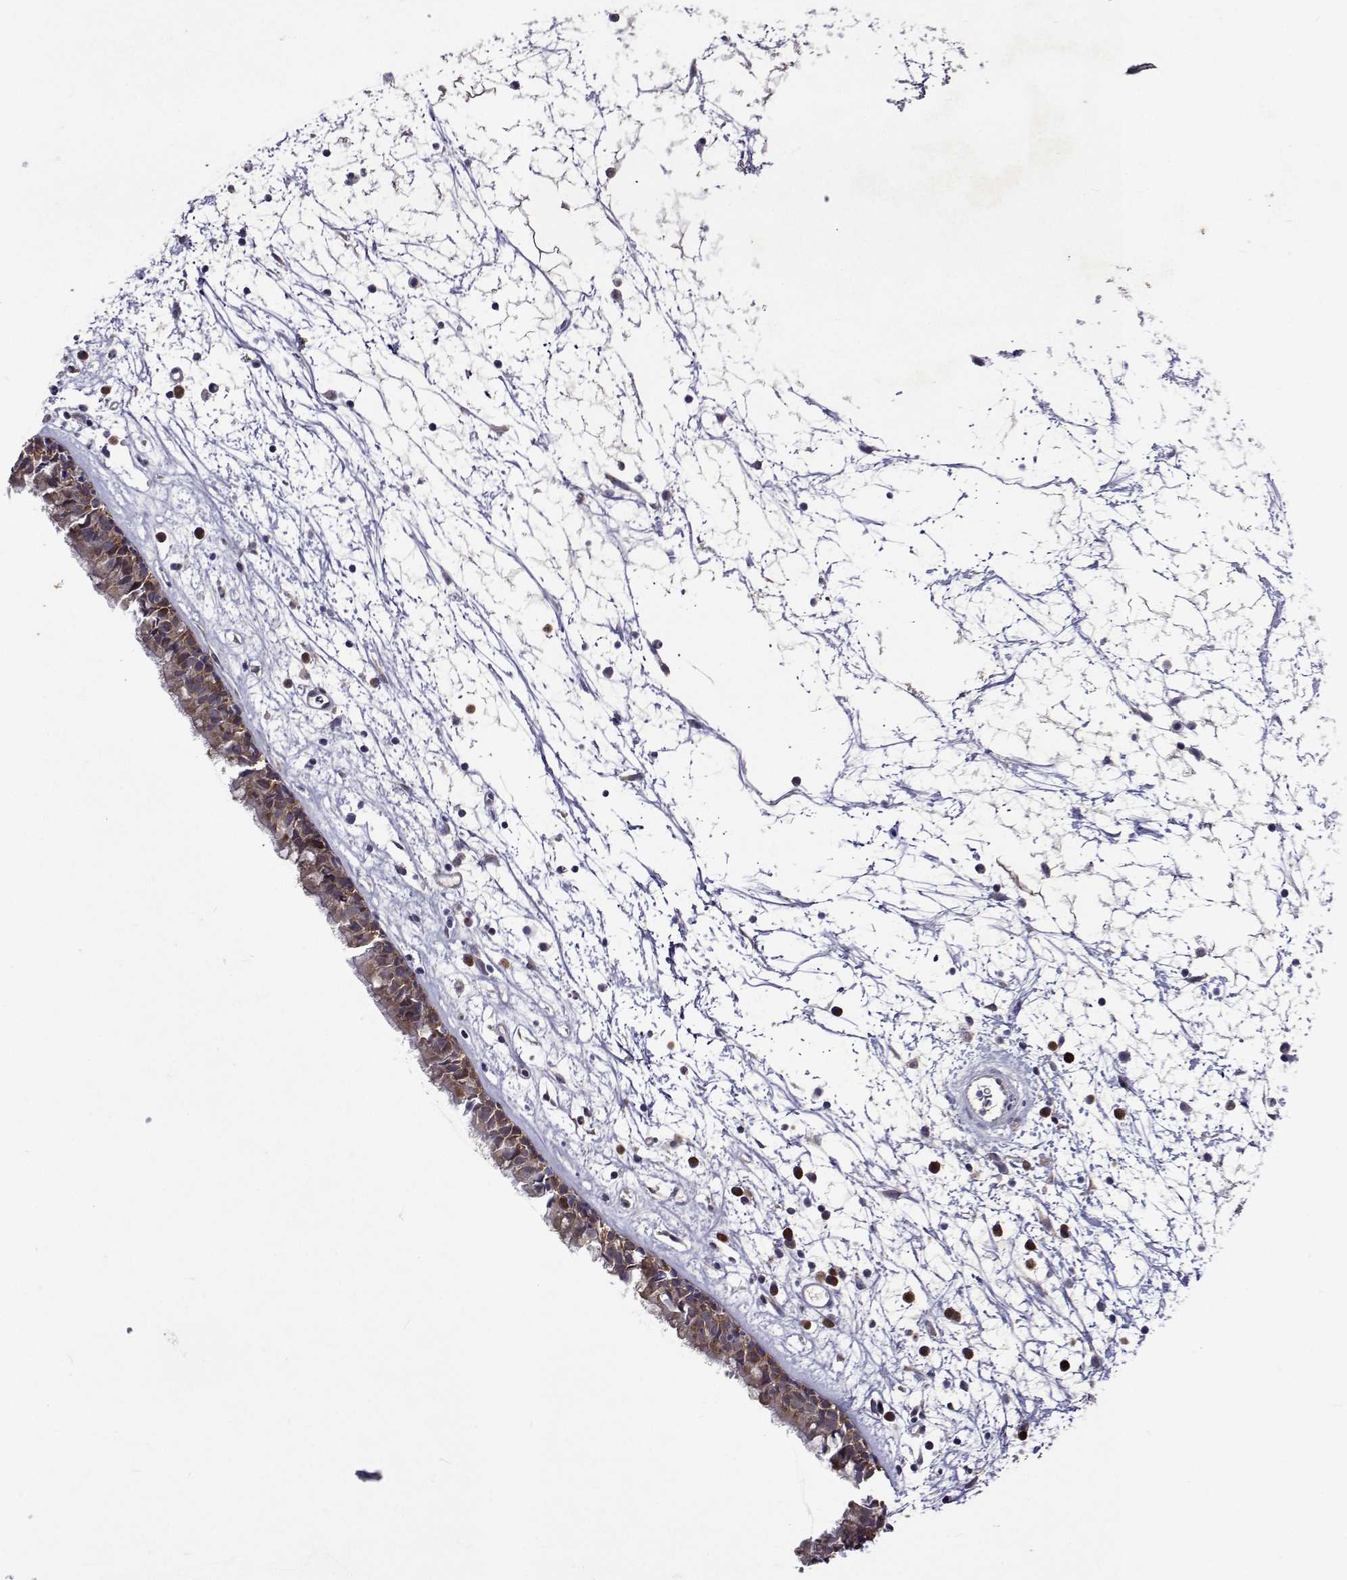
{"staining": {"intensity": "weak", "quantity": "25%-75%", "location": "cytoplasmic/membranous"}, "tissue": "nasopharynx", "cell_type": "Respiratory epithelial cells", "image_type": "normal", "snomed": [{"axis": "morphology", "description": "Normal tissue, NOS"}, {"axis": "topography", "description": "Nasopharynx"}], "caption": "Approximately 25%-75% of respiratory epithelial cells in benign human nasopharynx exhibit weak cytoplasmic/membranous protein staining as visualized by brown immunohistochemical staining.", "gene": "TARBP2", "patient": {"sex": "male", "age": 24}}